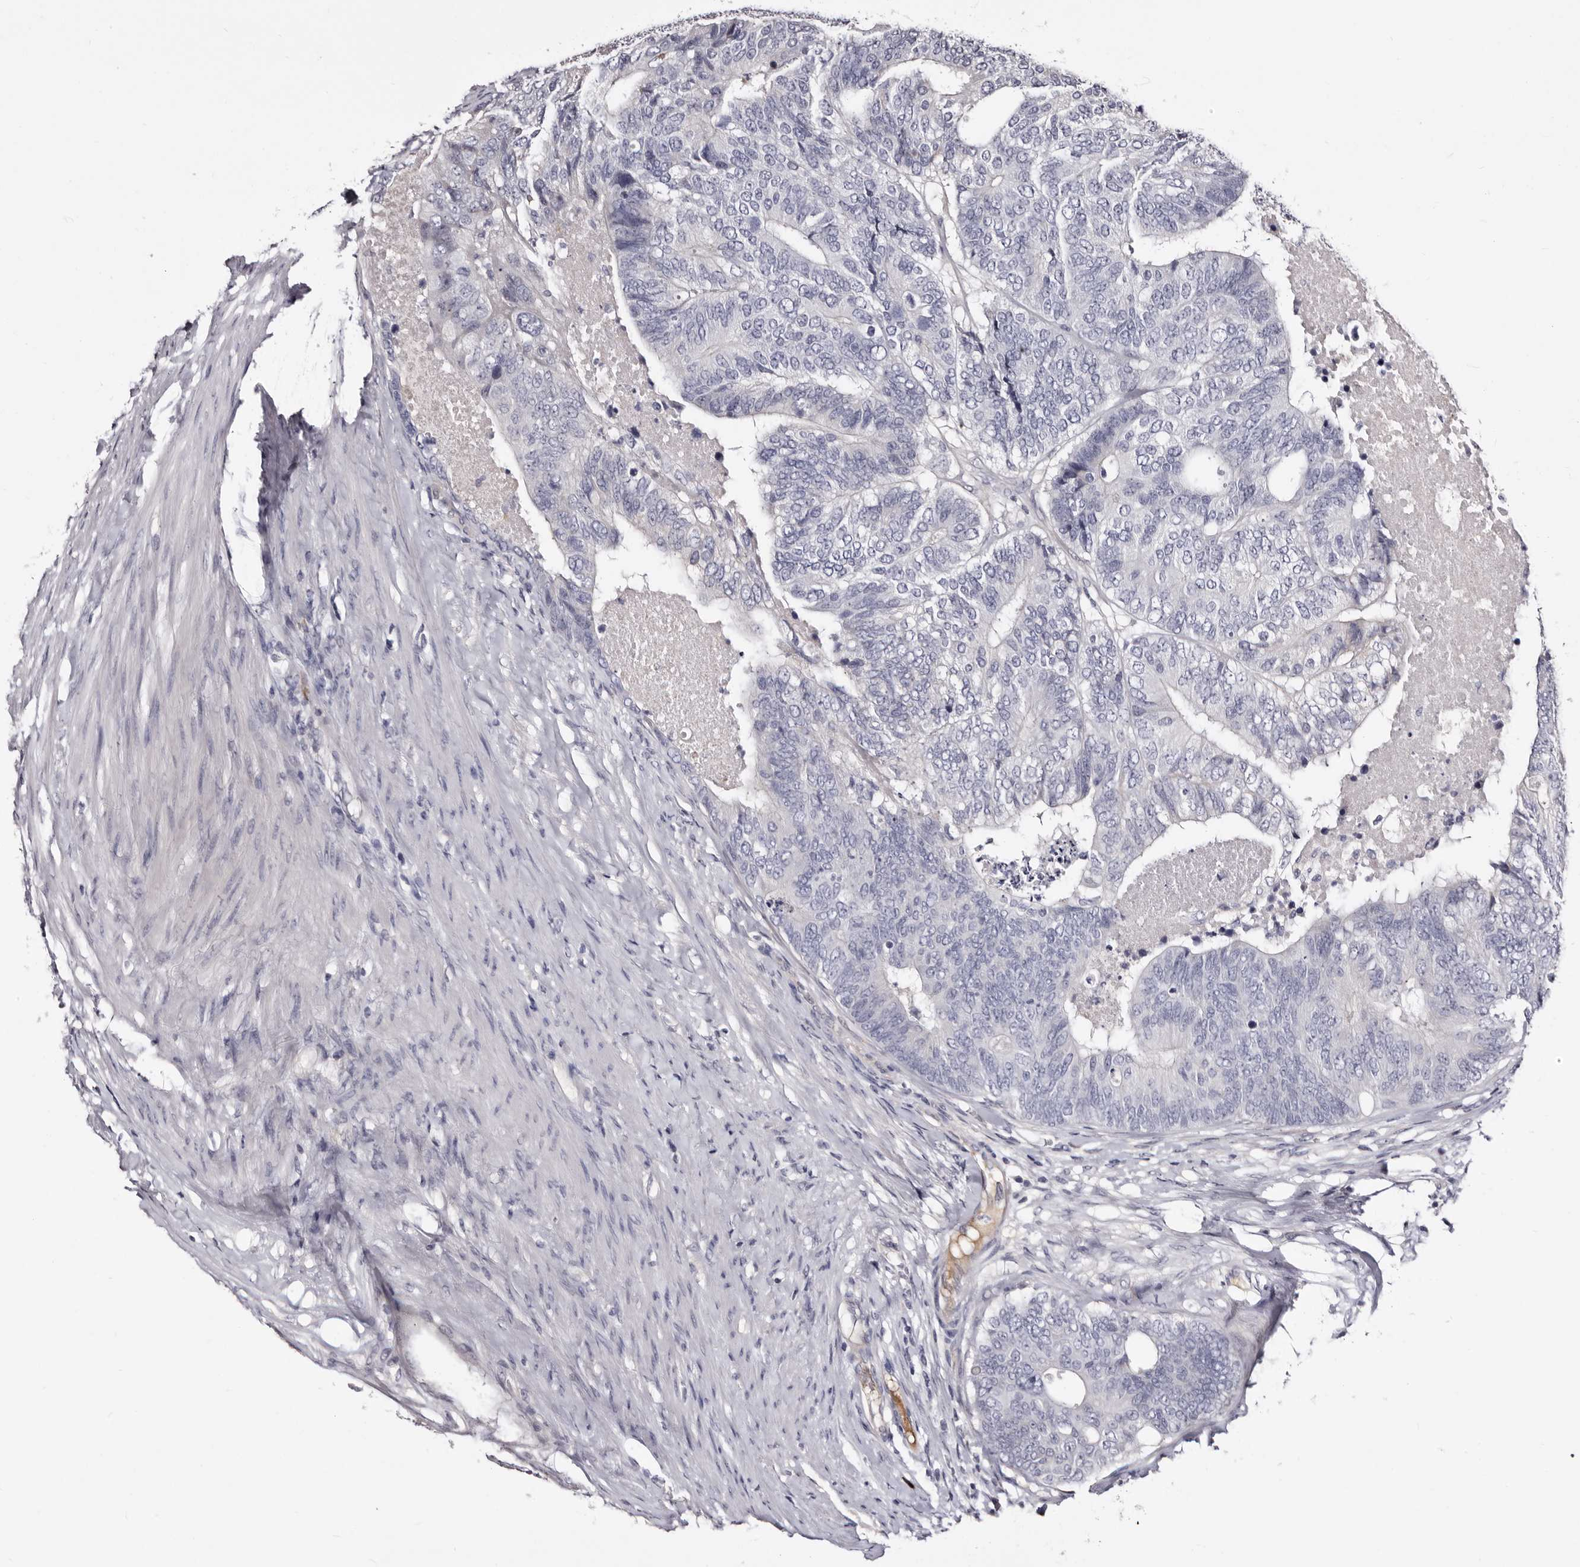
{"staining": {"intensity": "negative", "quantity": "none", "location": "none"}, "tissue": "colorectal cancer", "cell_type": "Tumor cells", "image_type": "cancer", "snomed": [{"axis": "morphology", "description": "Adenocarcinoma, NOS"}, {"axis": "topography", "description": "Colon"}], "caption": "High power microscopy micrograph of an immunohistochemistry photomicrograph of colorectal cancer (adenocarcinoma), revealing no significant staining in tumor cells.", "gene": "BPGM", "patient": {"sex": "female", "age": 67}}